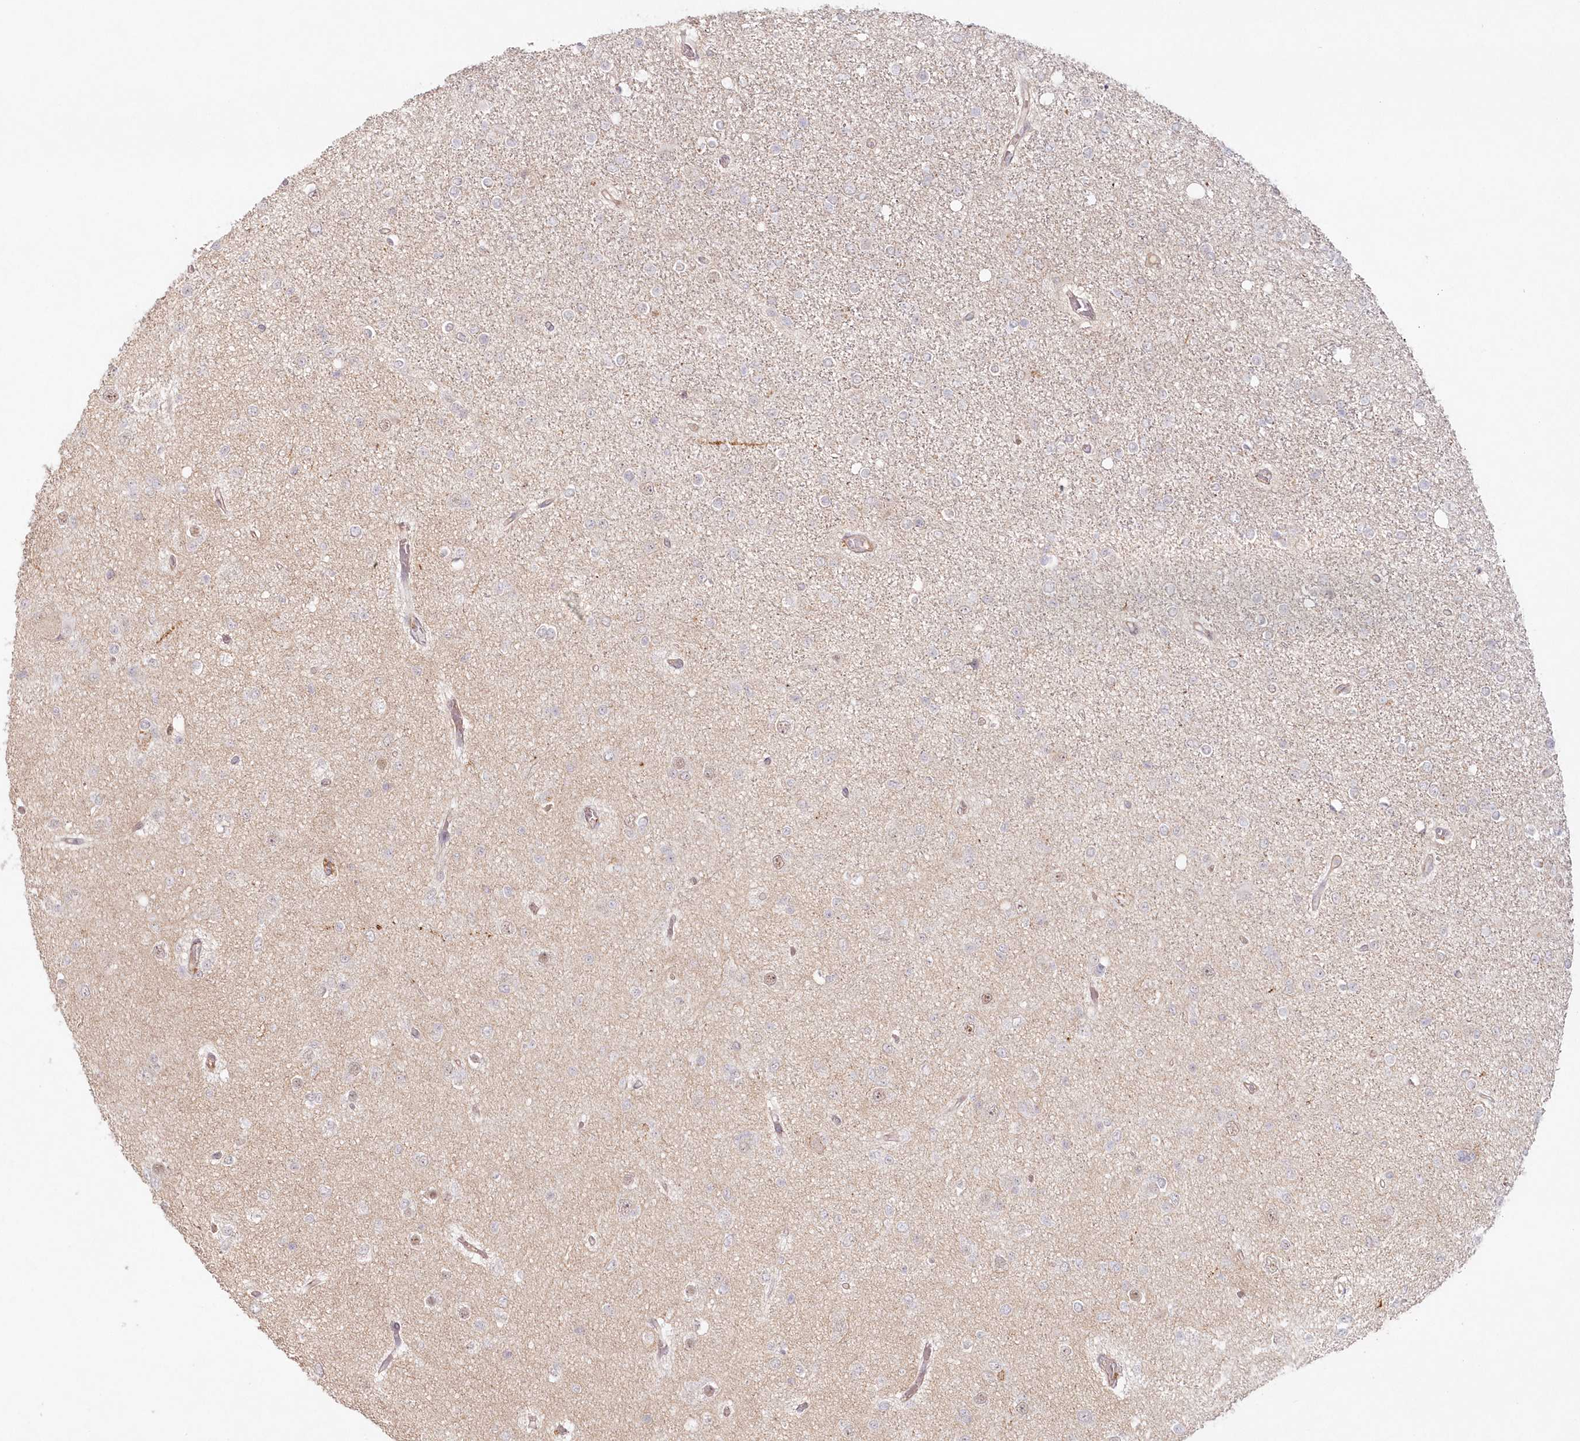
{"staining": {"intensity": "weak", "quantity": "<25%", "location": "cytoplasmic/membranous"}, "tissue": "glioma", "cell_type": "Tumor cells", "image_type": "cancer", "snomed": [{"axis": "morphology", "description": "Glioma, malignant, Low grade"}, {"axis": "topography", "description": "Brain"}], "caption": "High magnification brightfield microscopy of malignant glioma (low-grade) stained with DAB (brown) and counterstained with hematoxylin (blue): tumor cells show no significant expression.", "gene": "TOGARAM2", "patient": {"sex": "female", "age": 22}}